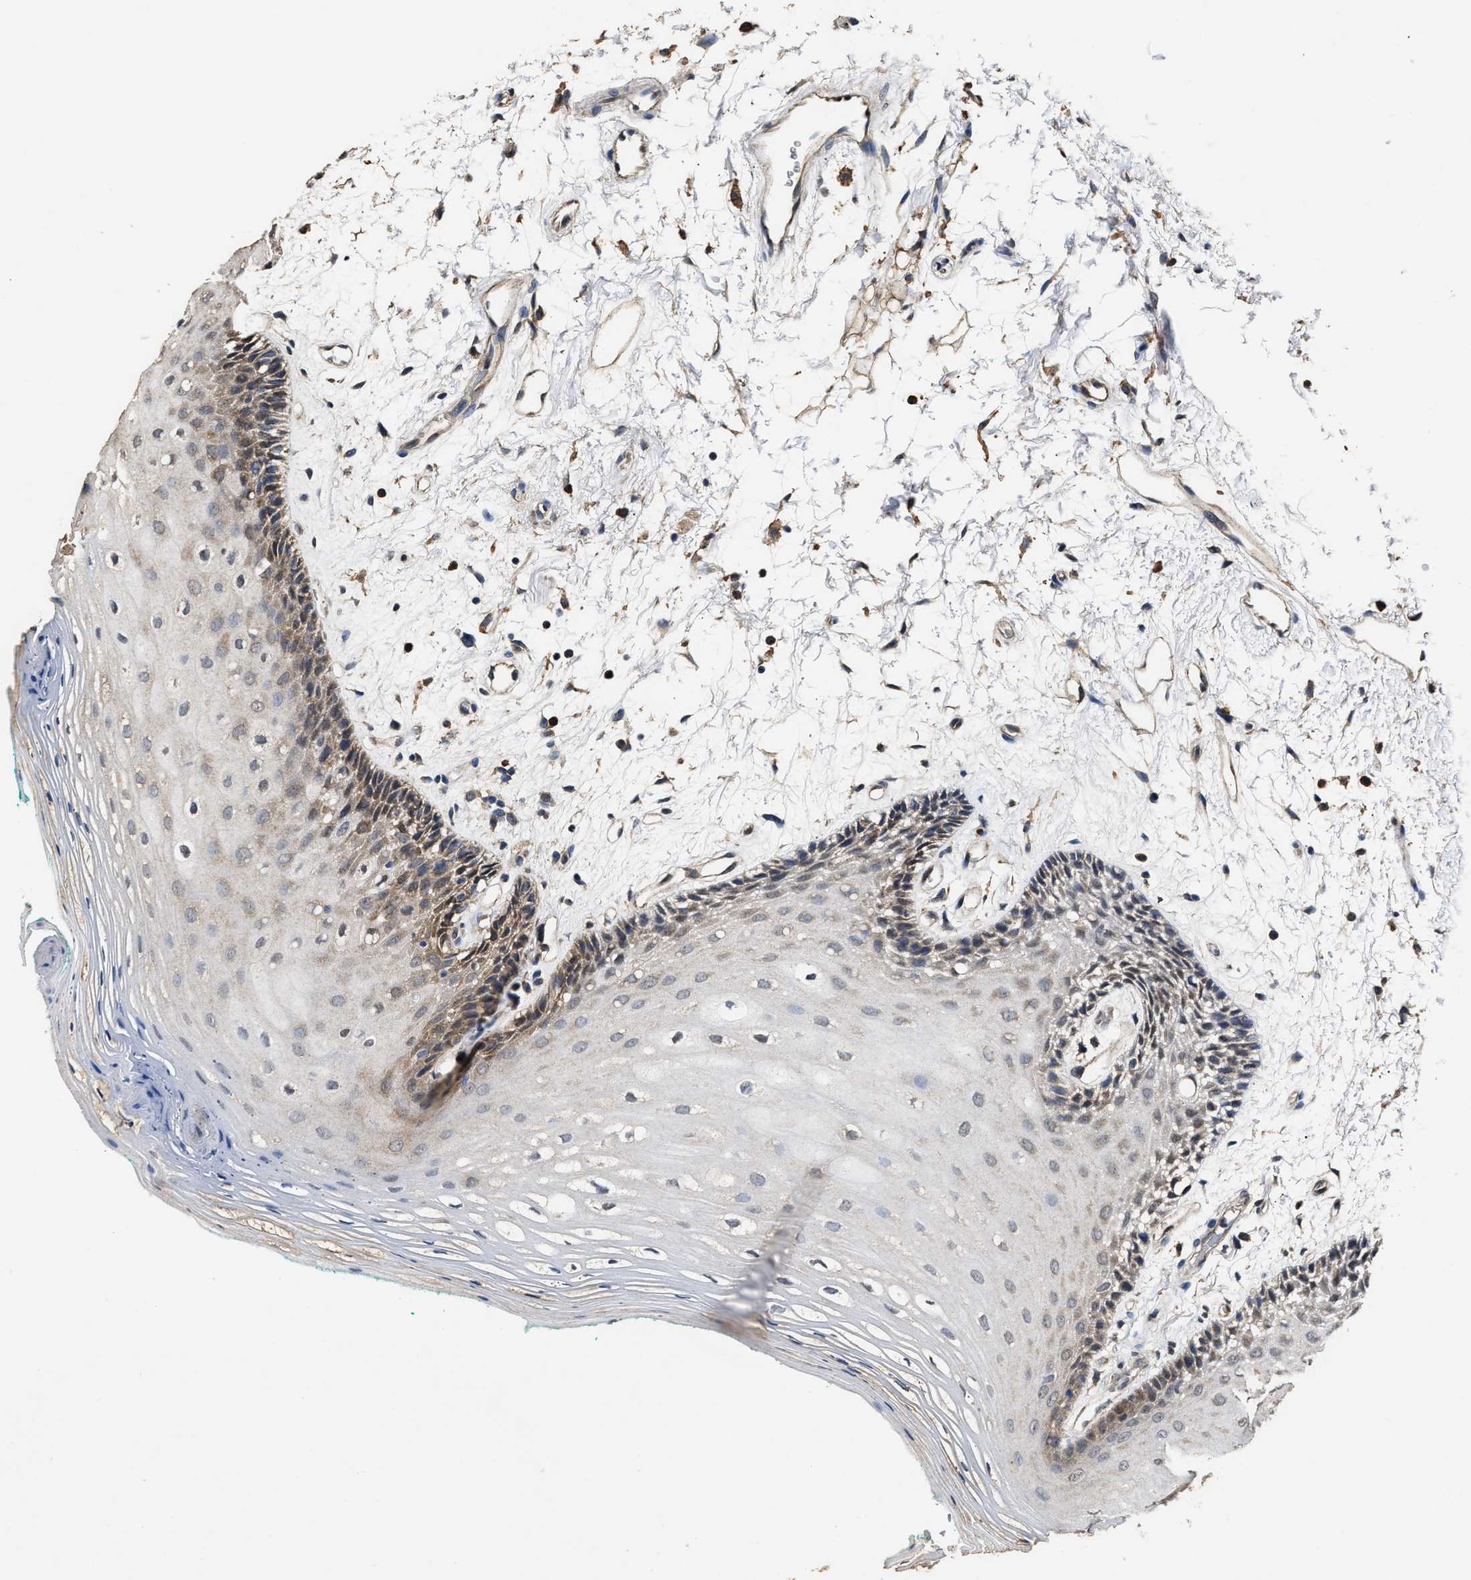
{"staining": {"intensity": "moderate", "quantity": "<25%", "location": "cytoplasmic/membranous"}, "tissue": "oral mucosa", "cell_type": "Squamous epithelial cells", "image_type": "normal", "snomed": [{"axis": "morphology", "description": "Normal tissue, NOS"}, {"axis": "topography", "description": "Skeletal muscle"}, {"axis": "topography", "description": "Oral tissue"}, {"axis": "topography", "description": "Peripheral nerve tissue"}], "caption": "Oral mucosa stained with immunohistochemistry displays moderate cytoplasmic/membranous positivity in about <25% of squamous epithelial cells.", "gene": "YWHAE", "patient": {"sex": "female", "age": 84}}